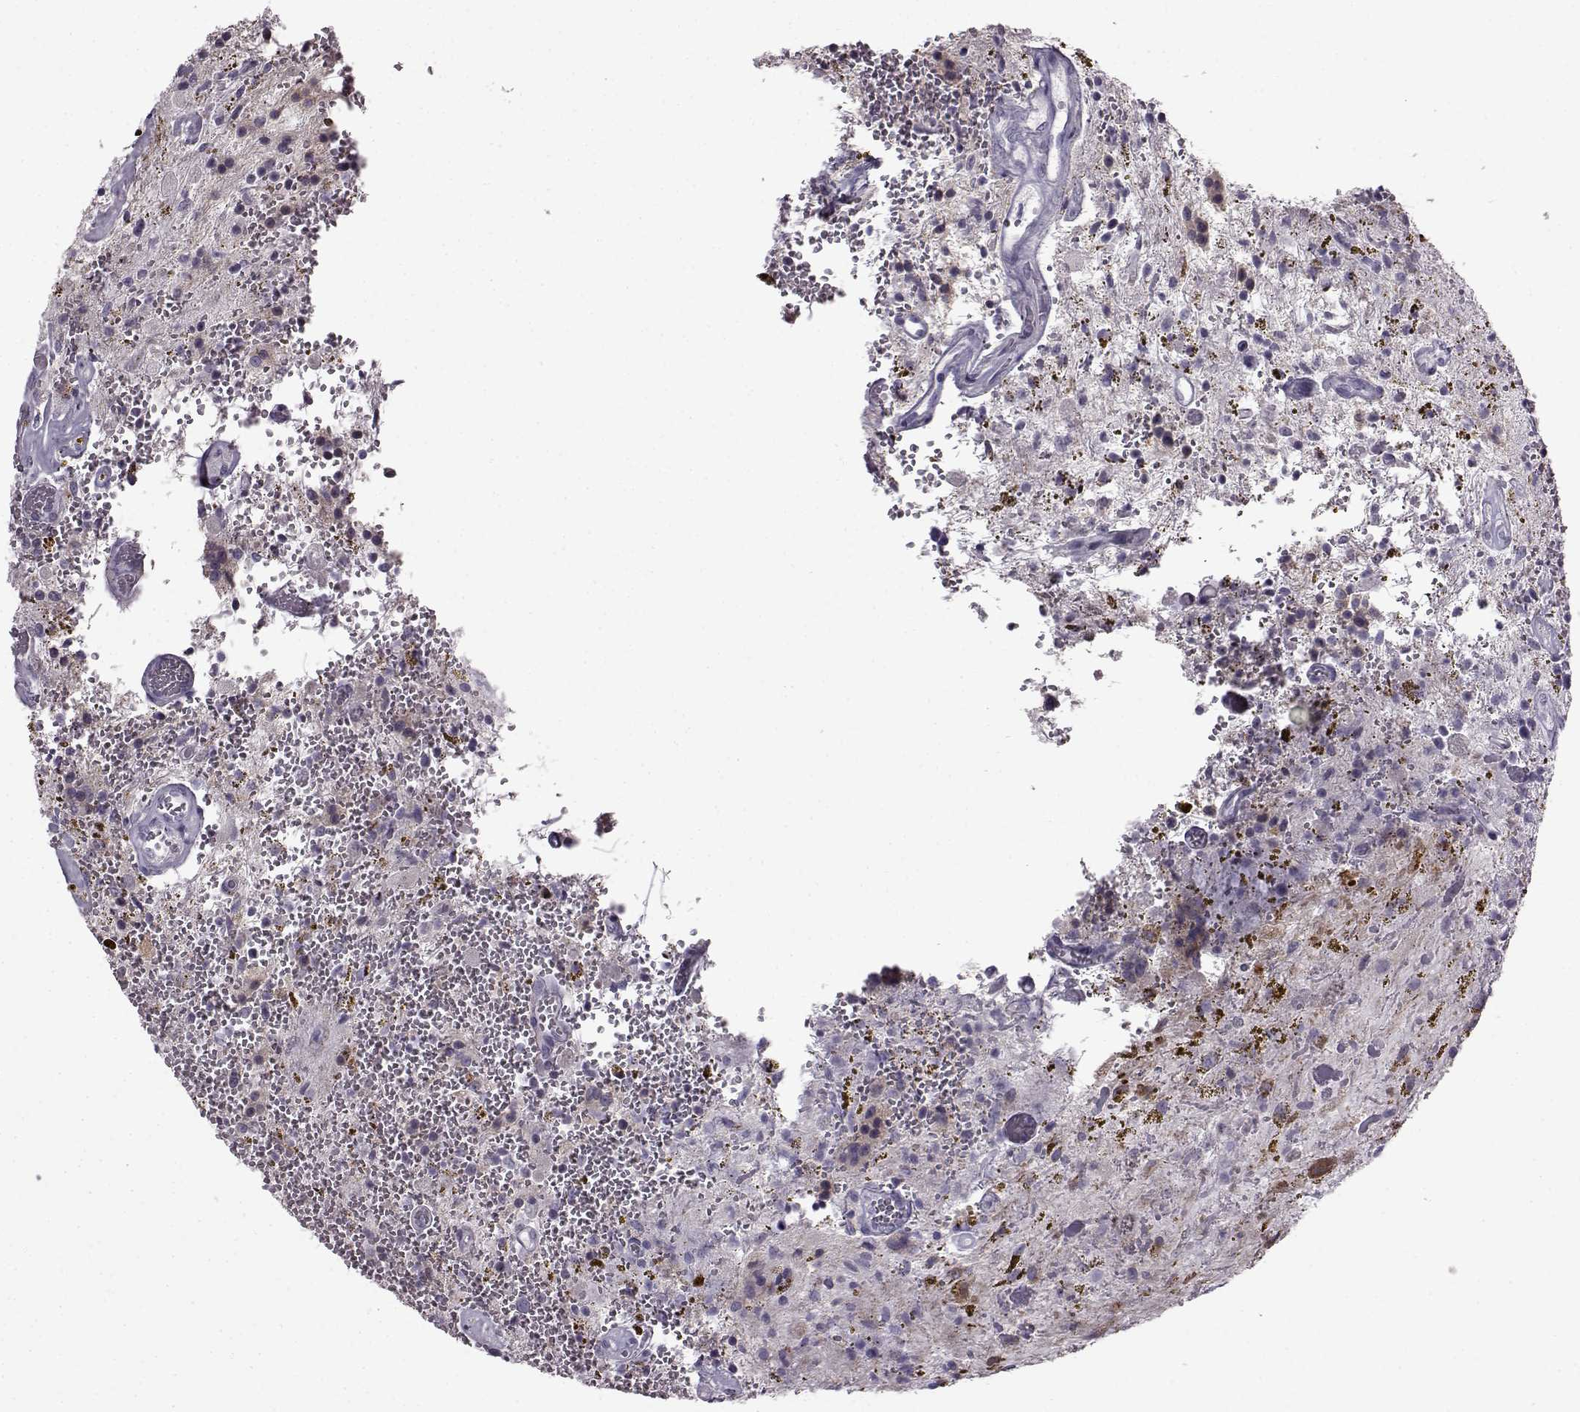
{"staining": {"intensity": "negative", "quantity": "none", "location": "none"}, "tissue": "glioma", "cell_type": "Tumor cells", "image_type": "cancer", "snomed": [{"axis": "morphology", "description": "Glioma, malignant, Low grade"}, {"axis": "topography", "description": "Cerebellum"}], "caption": "Tumor cells show no significant protein expression in malignant low-grade glioma.", "gene": "SLC28A2", "patient": {"sex": "female", "age": 14}}